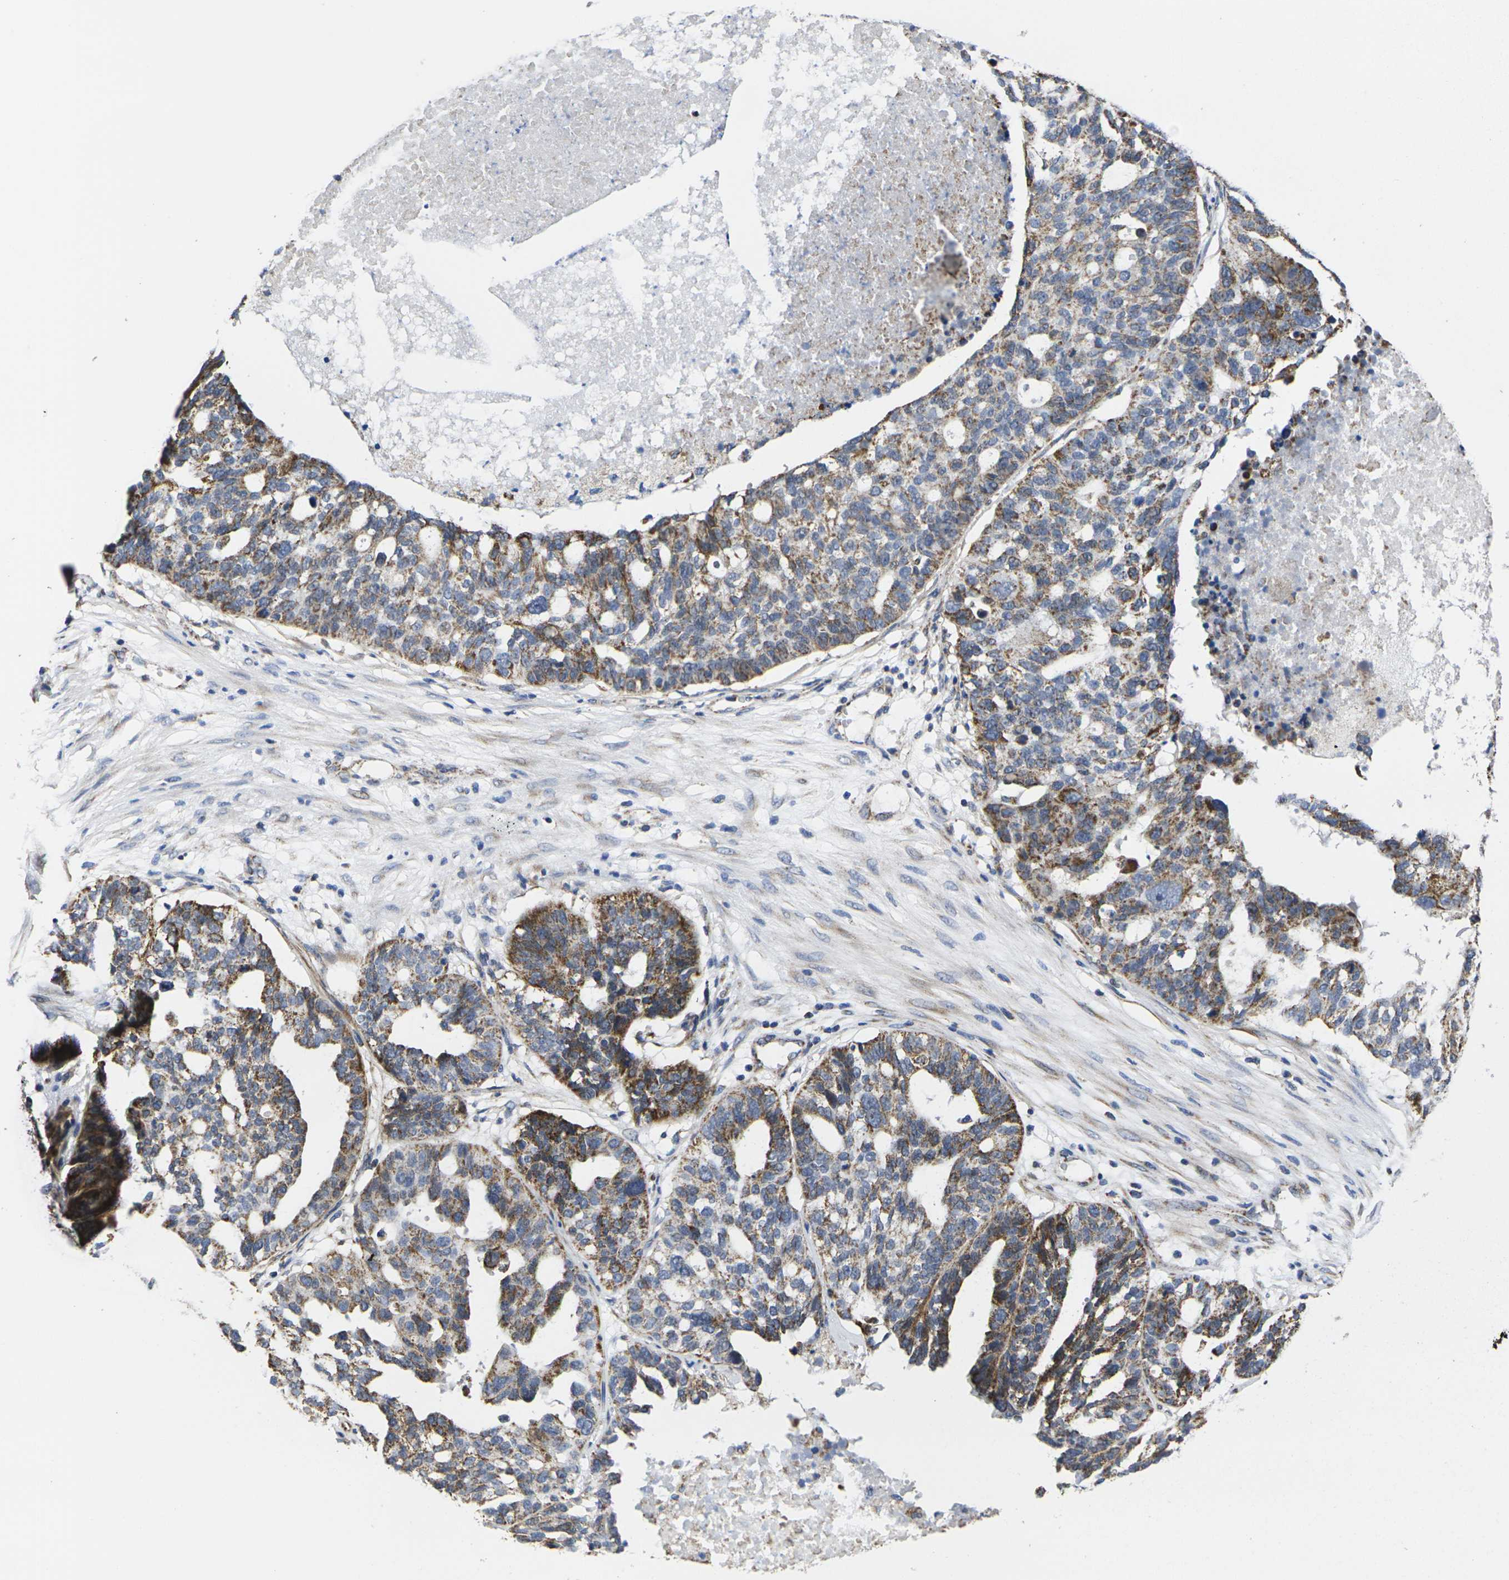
{"staining": {"intensity": "strong", "quantity": "25%-75%", "location": "cytoplasmic/membranous"}, "tissue": "ovarian cancer", "cell_type": "Tumor cells", "image_type": "cancer", "snomed": [{"axis": "morphology", "description": "Cystadenocarcinoma, serous, NOS"}, {"axis": "topography", "description": "Ovary"}], "caption": "Ovarian serous cystadenocarcinoma stained with immunohistochemistry shows strong cytoplasmic/membranous positivity in approximately 25%-75% of tumor cells.", "gene": "P2RY11", "patient": {"sex": "female", "age": 59}}